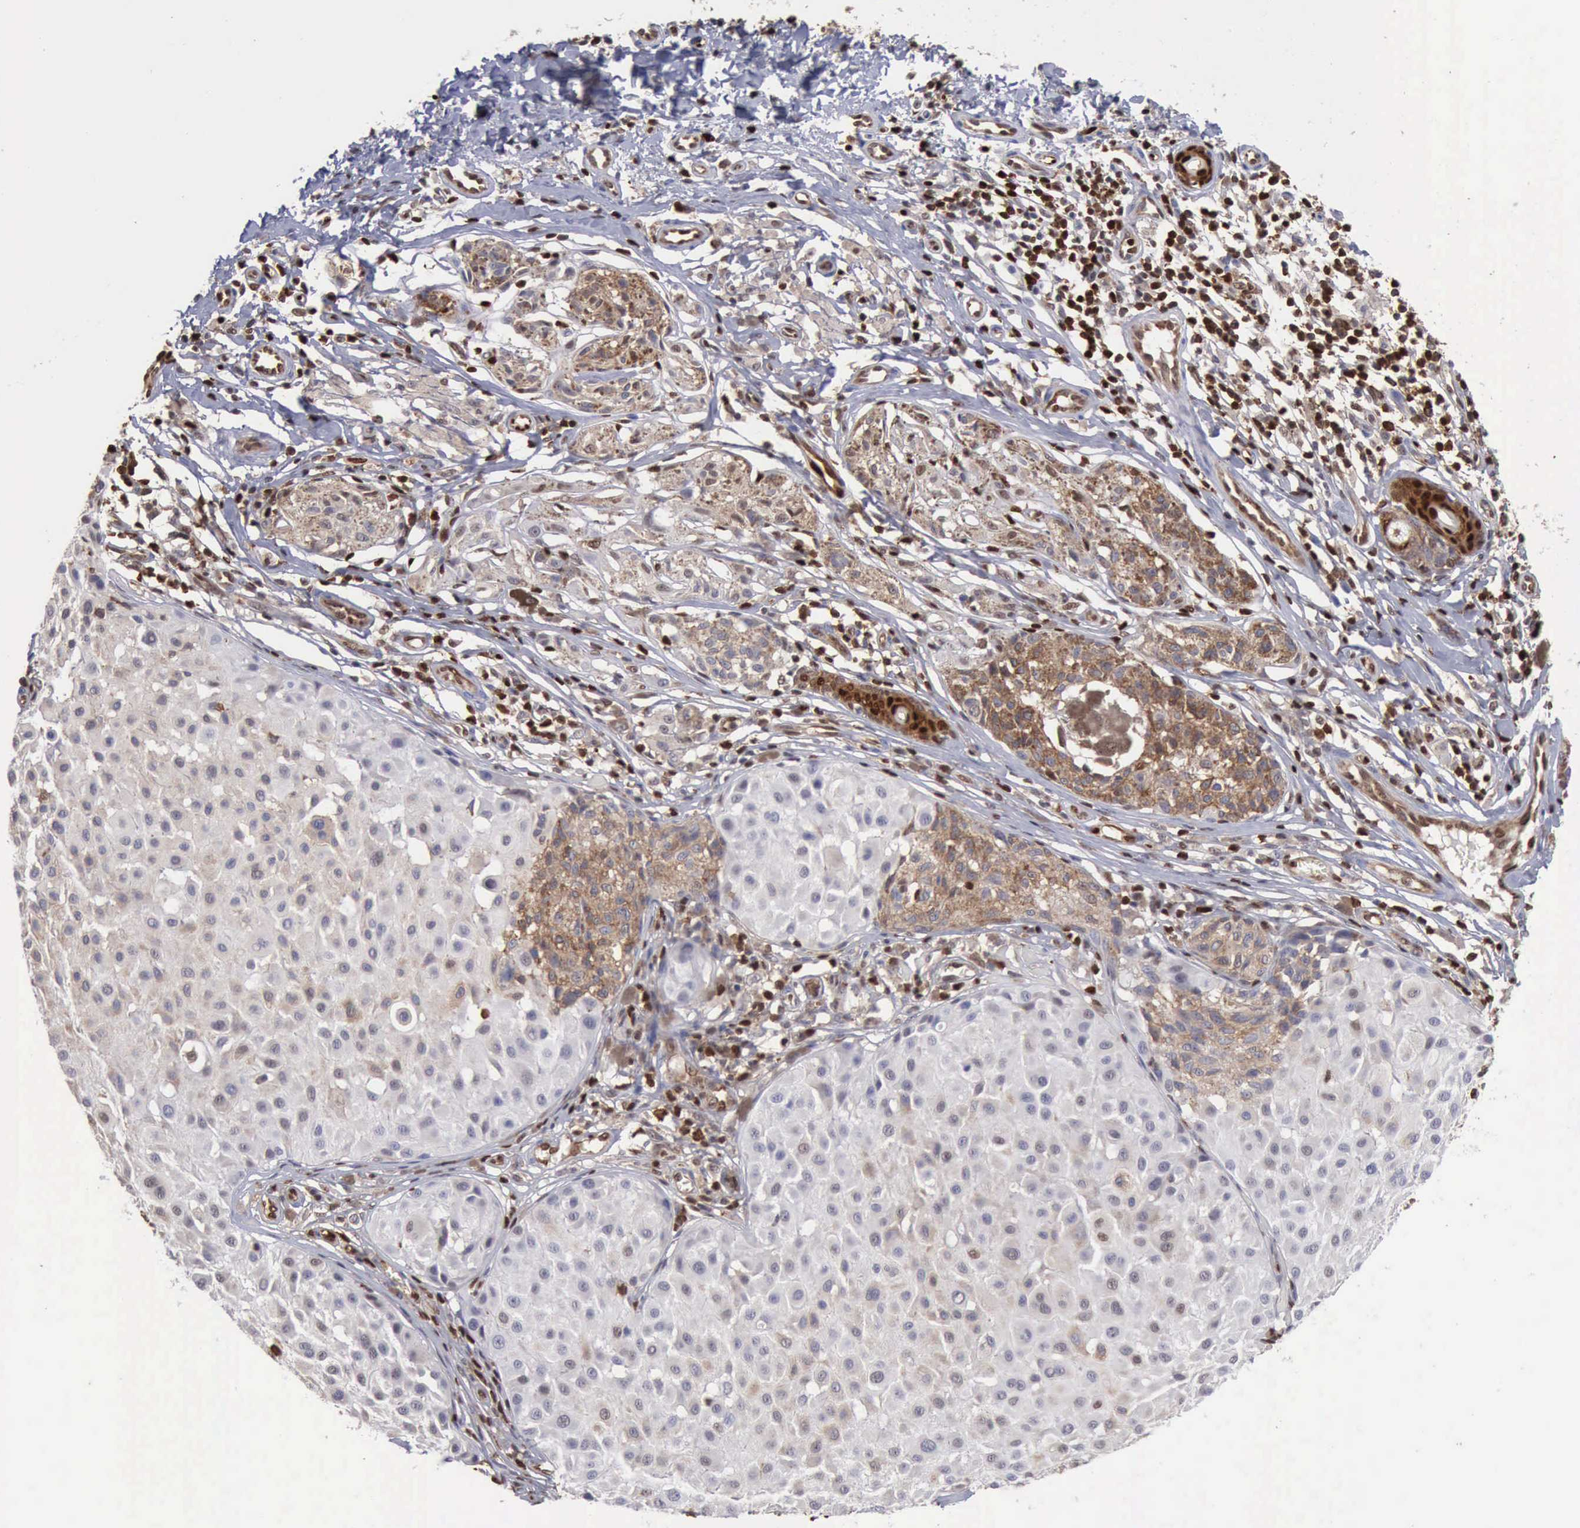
{"staining": {"intensity": "weak", "quantity": "25%-75%", "location": "cytoplasmic/membranous,nuclear"}, "tissue": "melanoma", "cell_type": "Tumor cells", "image_type": "cancer", "snomed": [{"axis": "morphology", "description": "Malignant melanoma, NOS"}, {"axis": "topography", "description": "Skin"}], "caption": "Brown immunohistochemical staining in human malignant melanoma demonstrates weak cytoplasmic/membranous and nuclear staining in approximately 25%-75% of tumor cells.", "gene": "PDCD4", "patient": {"sex": "male", "age": 36}}